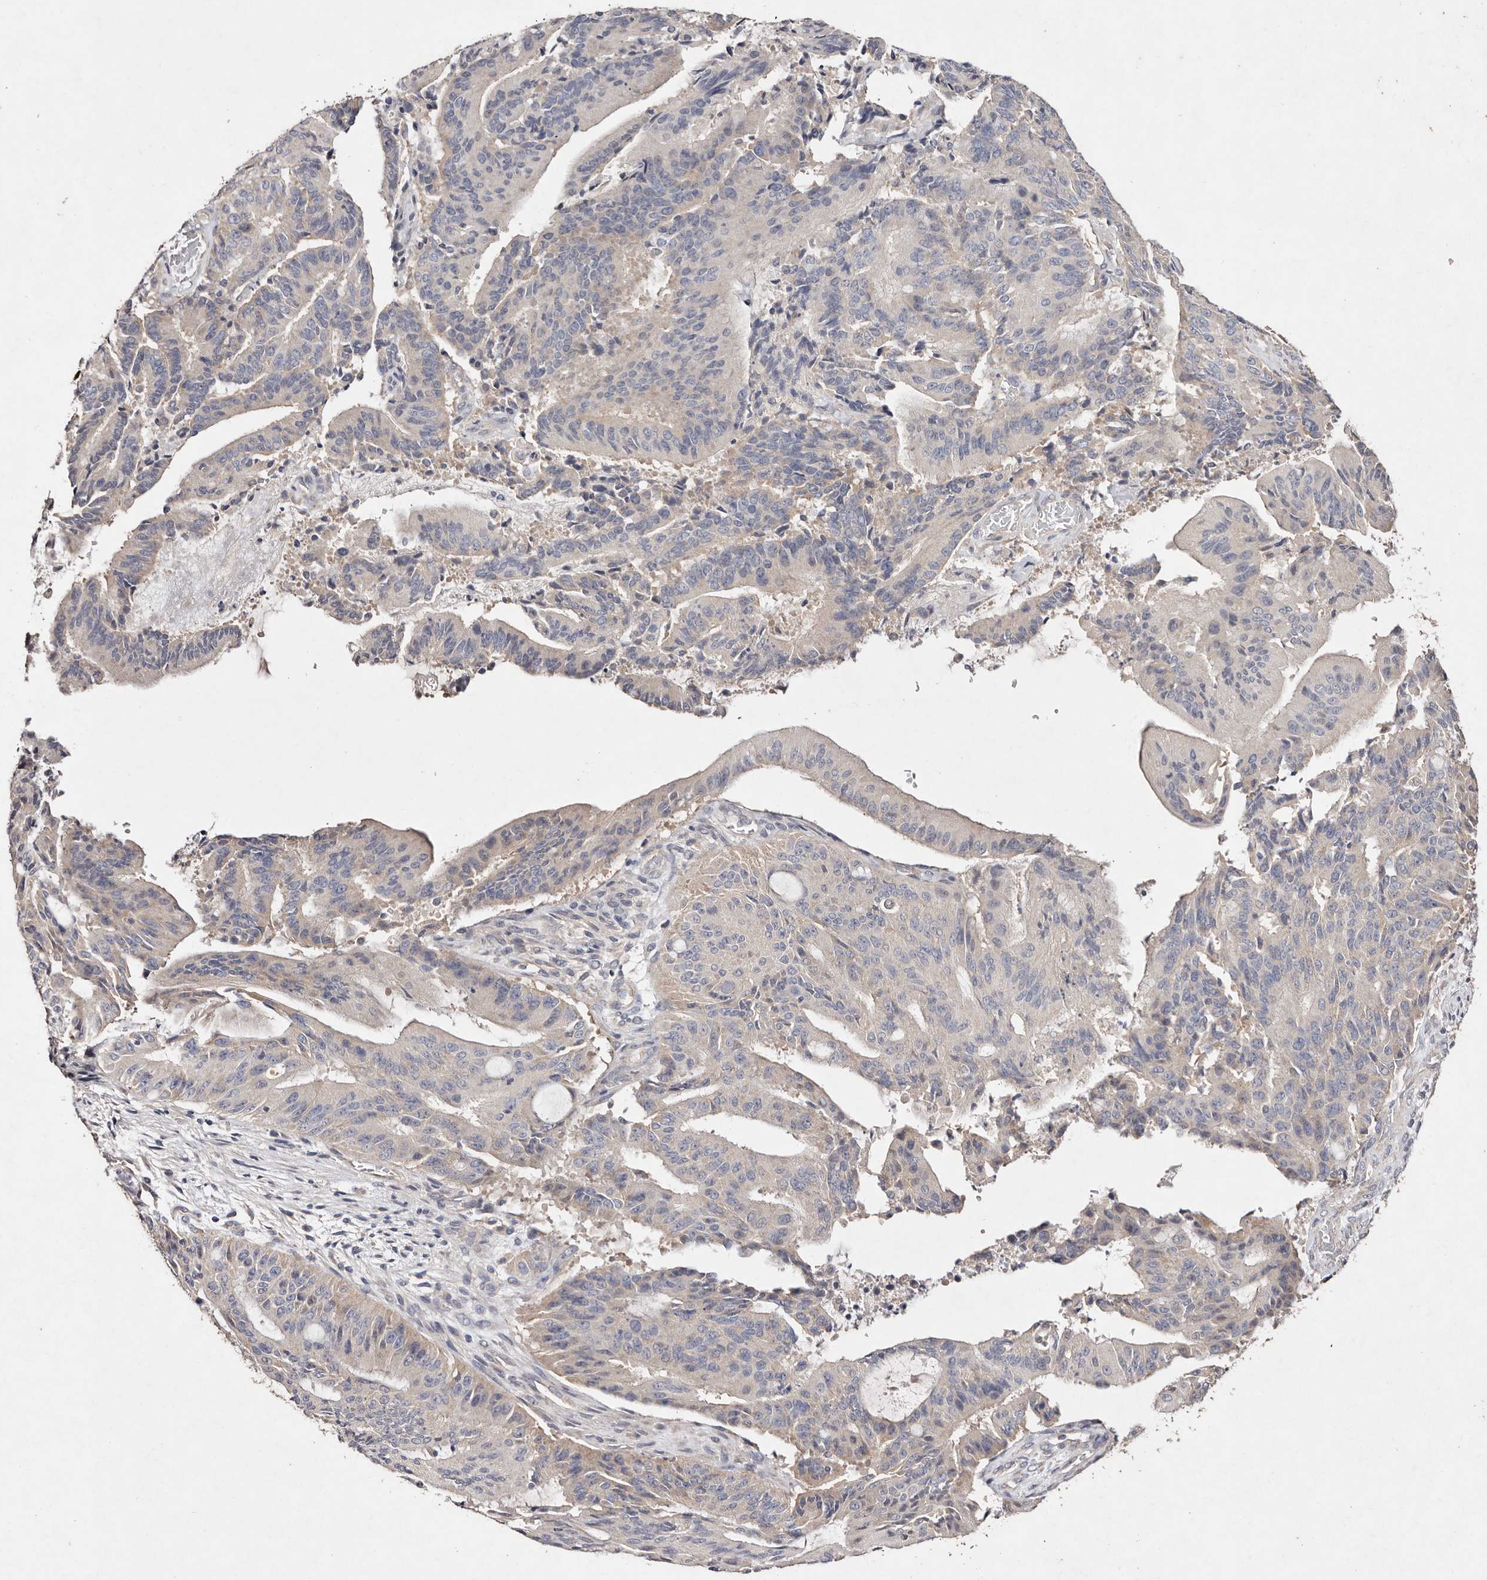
{"staining": {"intensity": "negative", "quantity": "none", "location": "none"}, "tissue": "liver cancer", "cell_type": "Tumor cells", "image_type": "cancer", "snomed": [{"axis": "morphology", "description": "Normal tissue, NOS"}, {"axis": "morphology", "description": "Cholangiocarcinoma"}, {"axis": "topography", "description": "Liver"}, {"axis": "topography", "description": "Peripheral nerve tissue"}], "caption": "An immunohistochemistry micrograph of cholangiocarcinoma (liver) is shown. There is no staining in tumor cells of cholangiocarcinoma (liver).", "gene": "TSC2", "patient": {"sex": "female", "age": 73}}